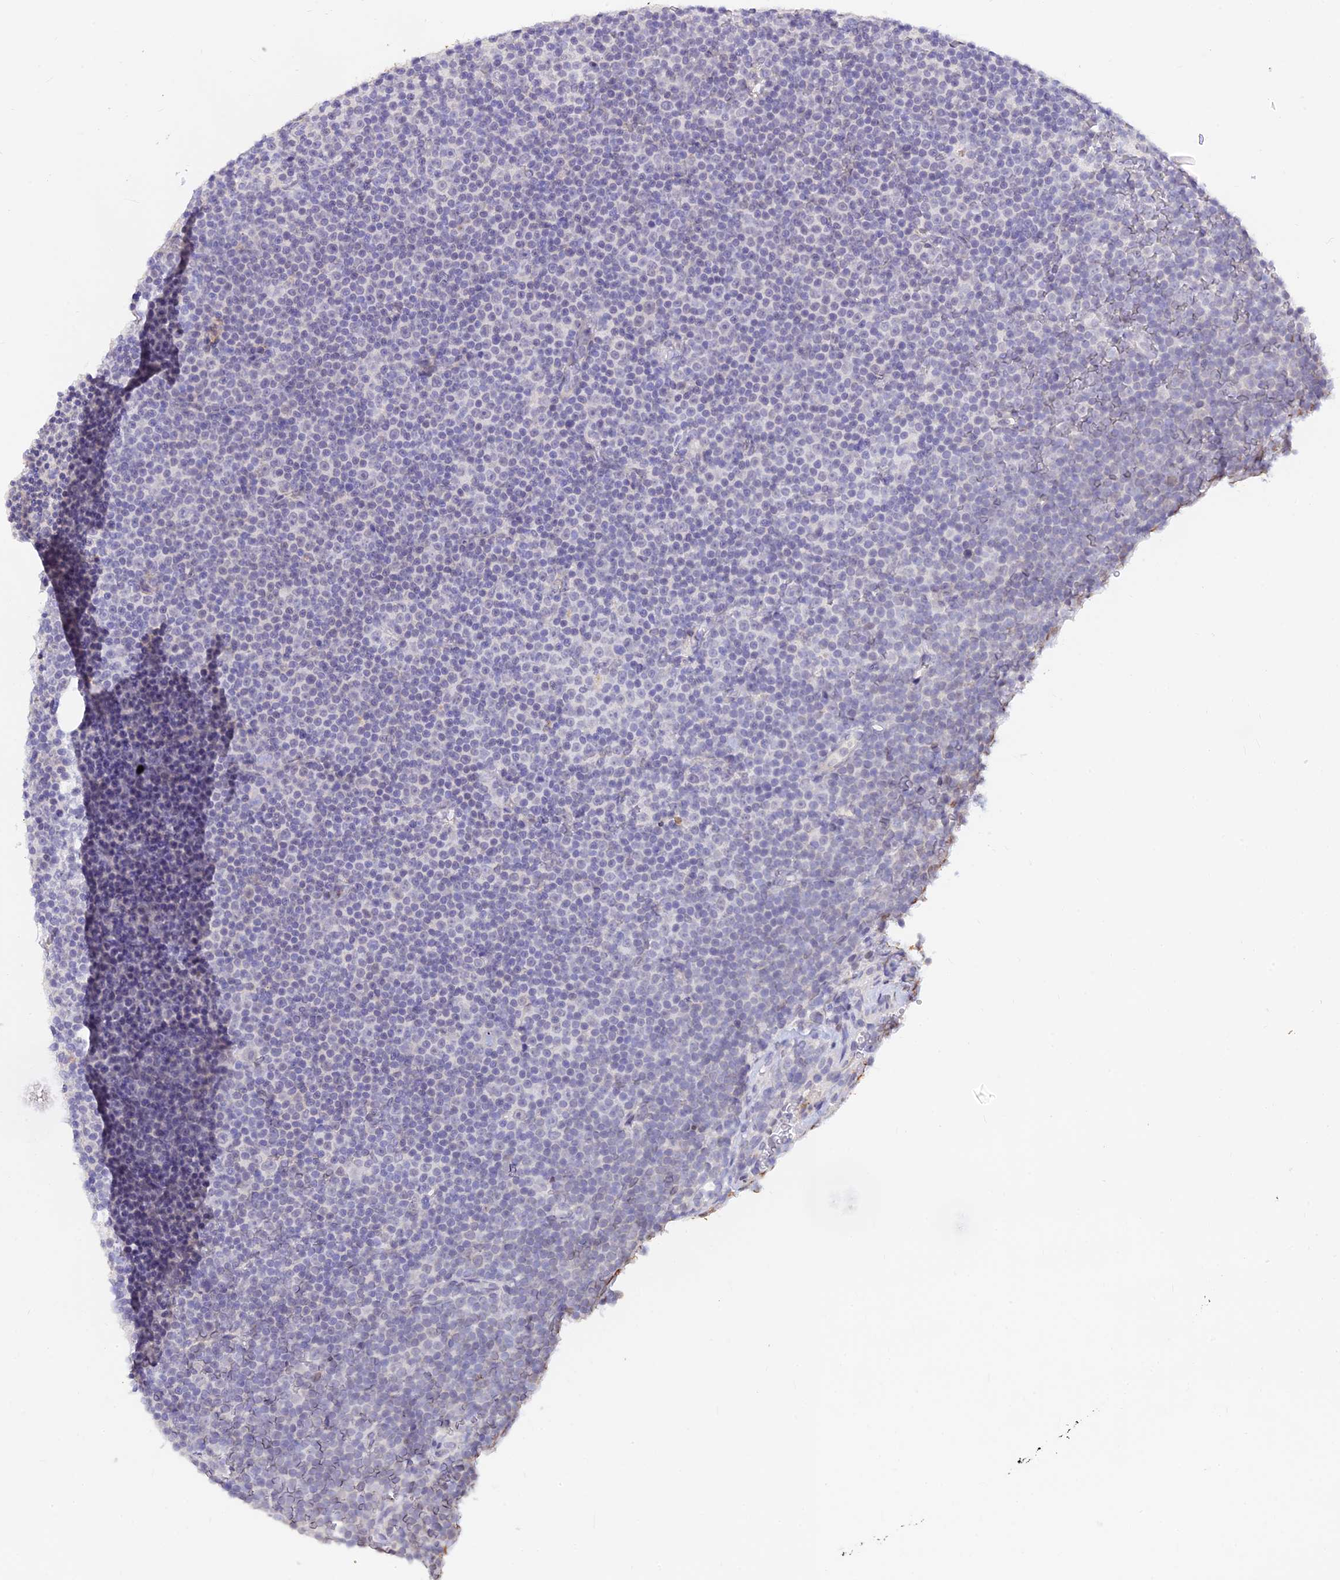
{"staining": {"intensity": "negative", "quantity": "none", "location": "none"}, "tissue": "lymphoma", "cell_type": "Tumor cells", "image_type": "cancer", "snomed": [{"axis": "morphology", "description": "Malignant lymphoma, non-Hodgkin's type, Low grade"}, {"axis": "topography", "description": "Lymph node"}], "caption": "Immunohistochemistry of lymphoma exhibits no staining in tumor cells. The staining is performed using DAB brown chromogen with nuclei counter-stained in using hematoxylin.", "gene": "ALDH1L2", "patient": {"sex": "female", "age": 67}}